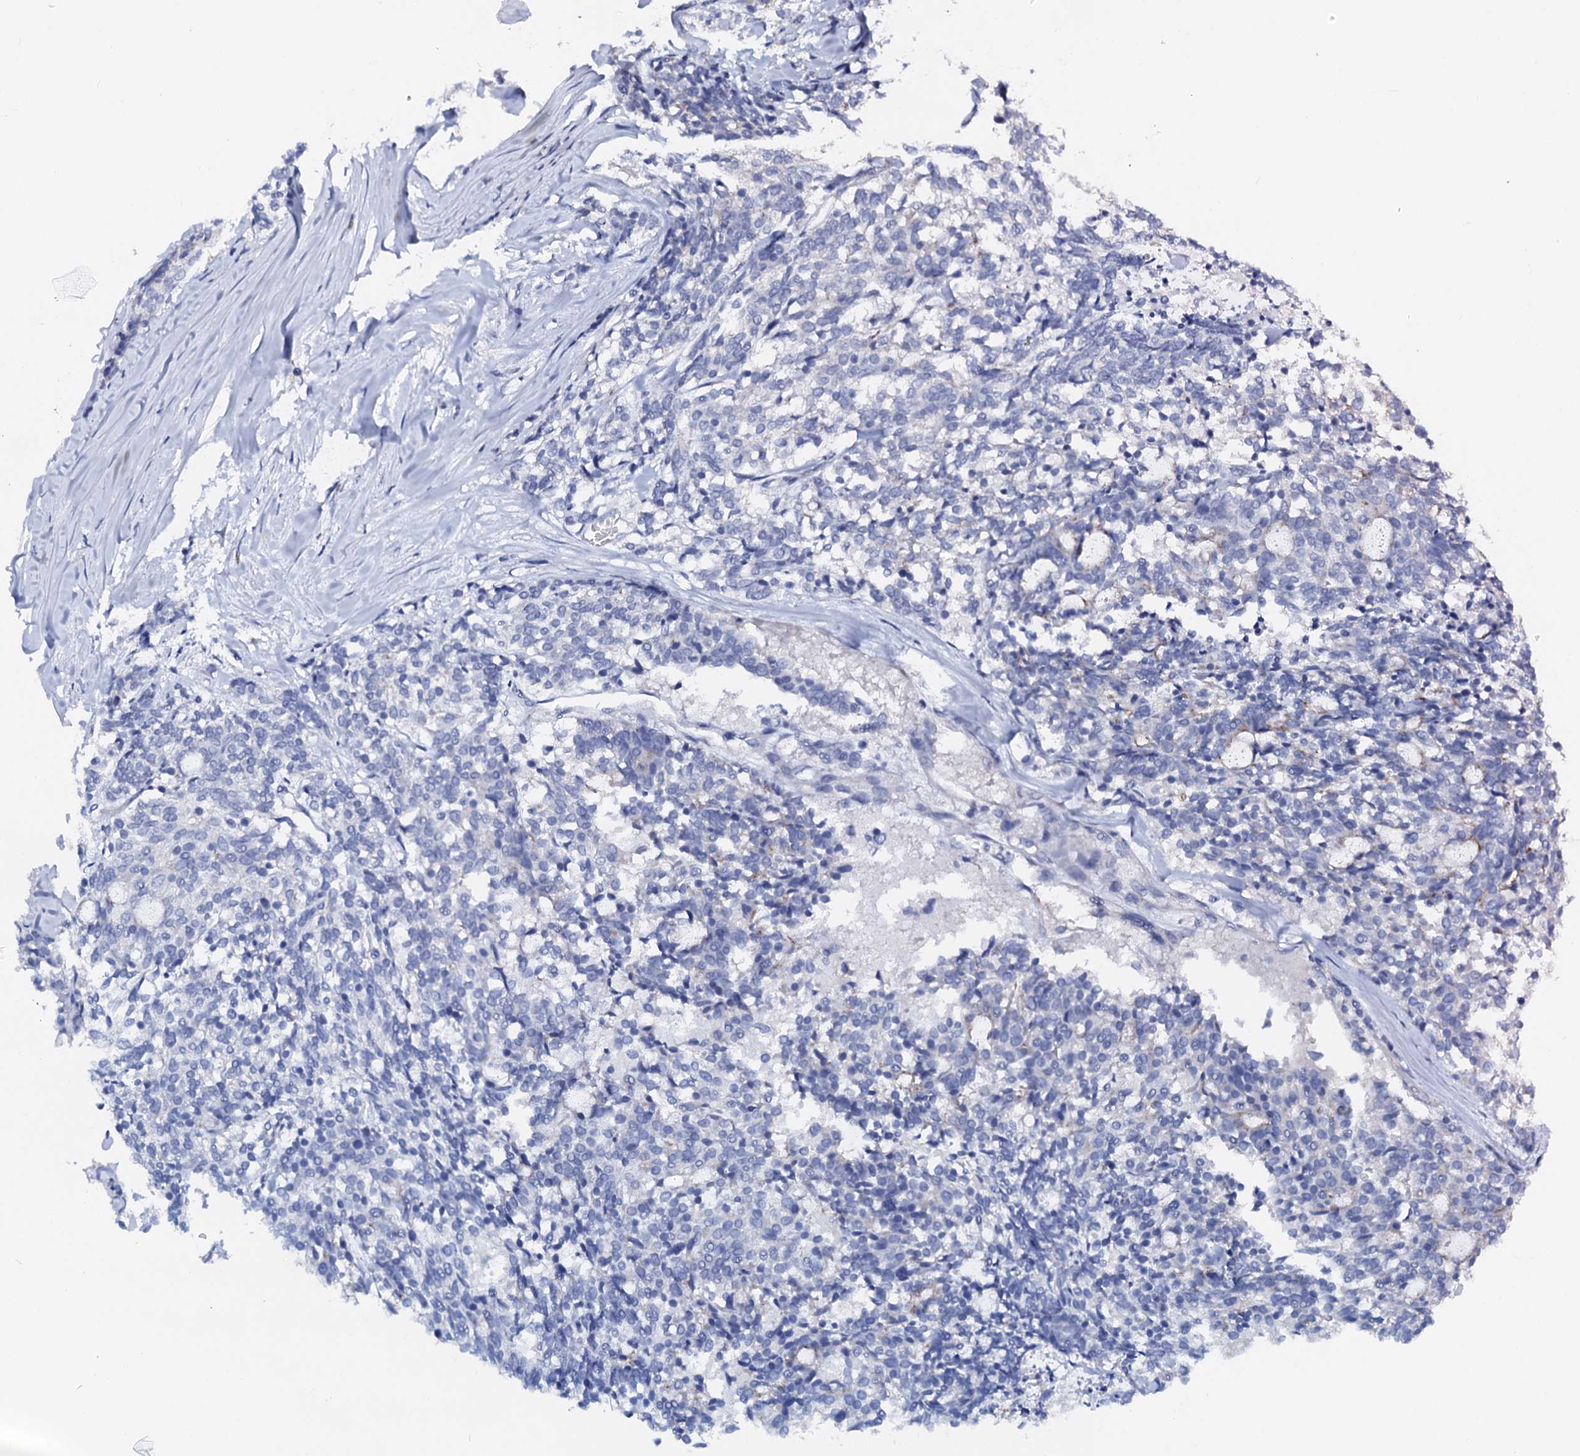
{"staining": {"intensity": "negative", "quantity": "none", "location": "none"}, "tissue": "carcinoid", "cell_type": "Tumor cells", "image_type": "cancer", "snomed": [{"axis": "morphology", "description": "Carcinoid, malignant, NOS"}, {"axis": "topography", "description": "Pancreas"}], "caption": "The micrograph displays no staining of tumor cells in malignant carcinoid.", "gene": "AMER2", "patient": {"sex": "female", "age": 54}}